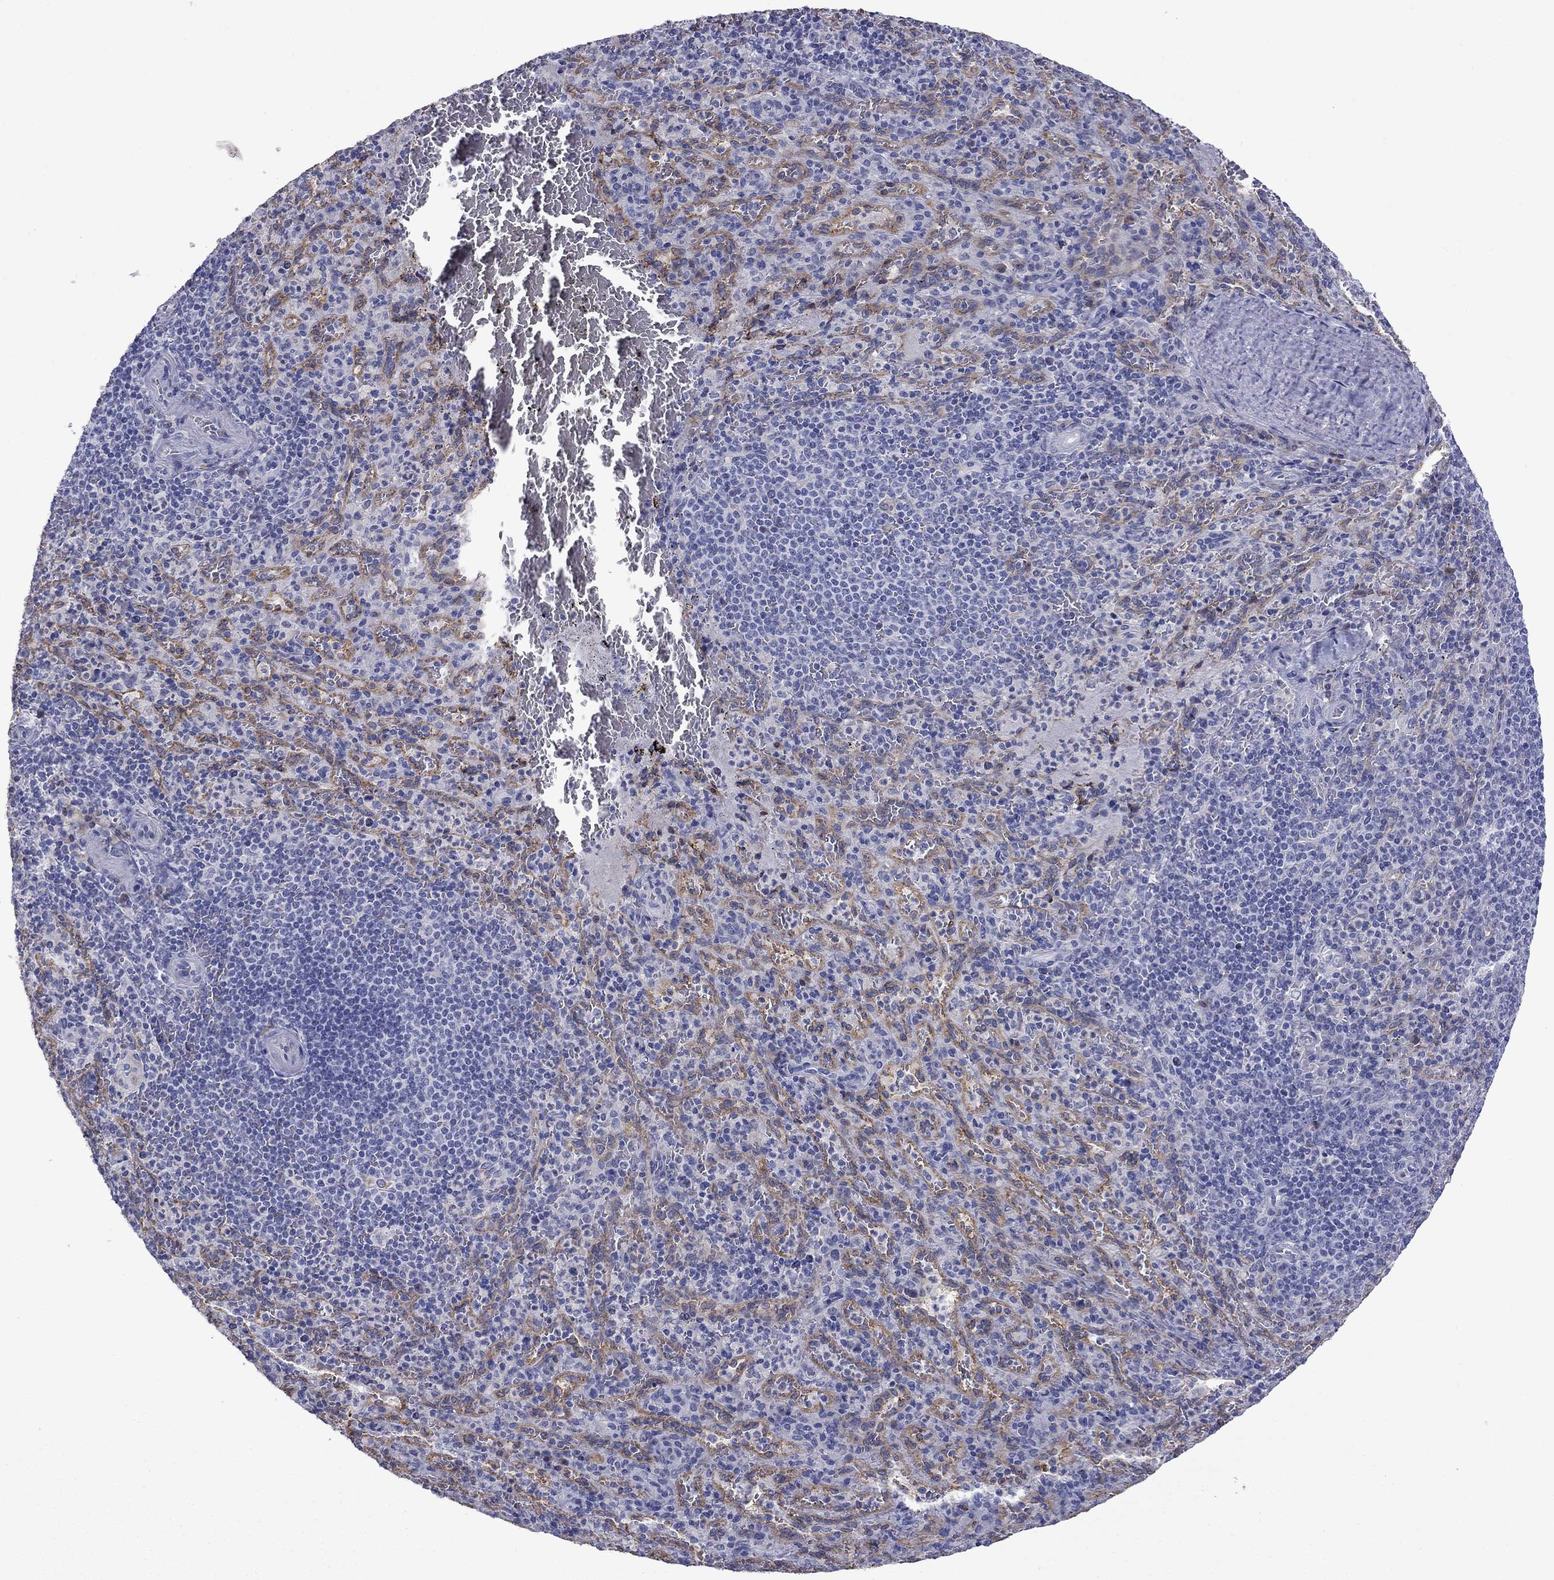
{"staining": {"intensity": "negative", "quantity": "none", "location": "none"}, "tissue": "spleen", "cell_type": "Cells in red pulp", "image_type": "normal", "snomed": [{"axis": "morphology", "description": "Normal tissue, NOS"}, {"axis": "topography", "description": "Spleen"}], "caption": "Cells in red pulp show no significant expression in unremarkable spleen.", "gene": "TMPRSS11A", "patient": {"sex": "male", "age": 57}}